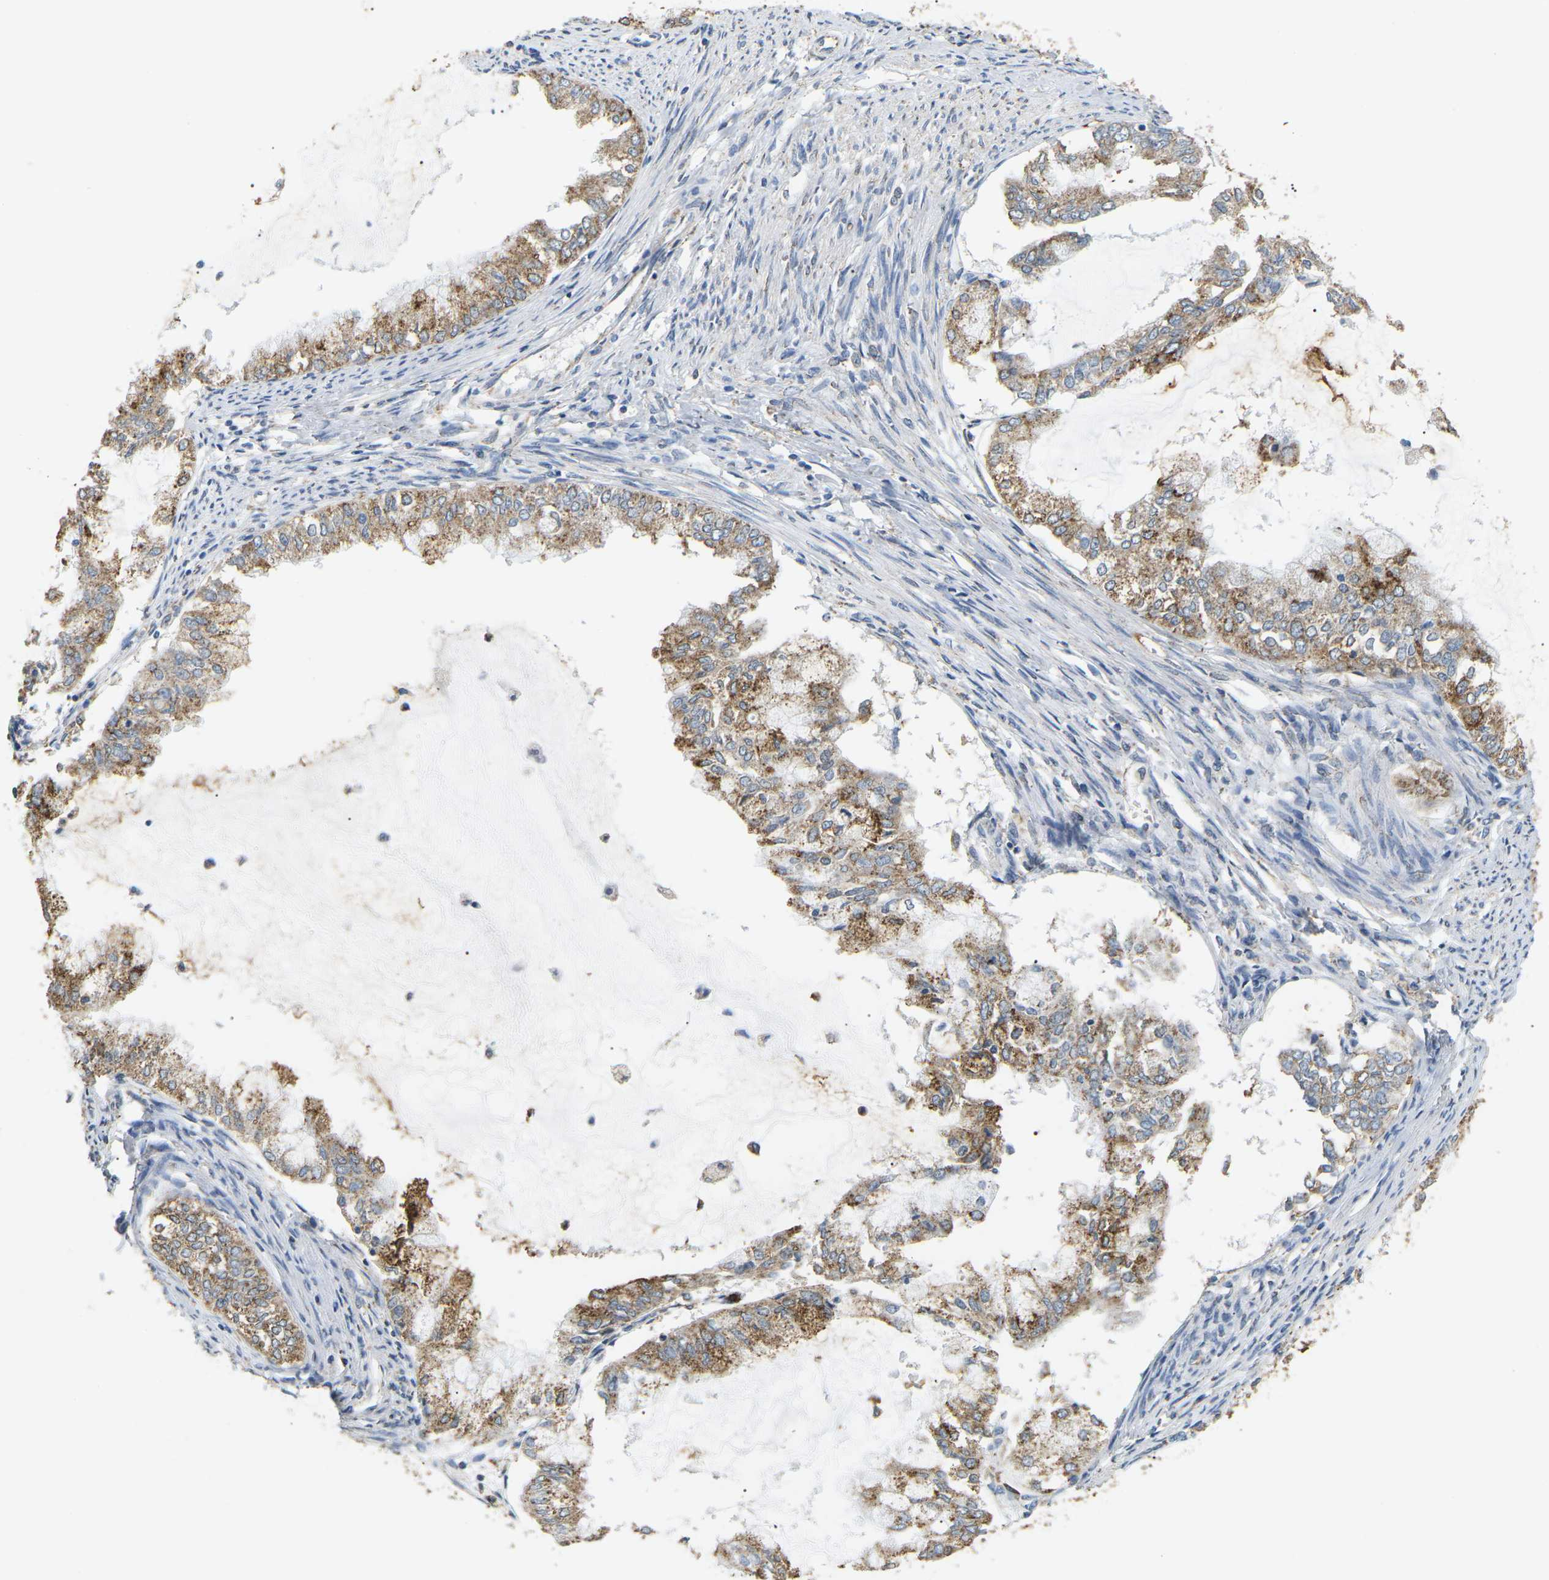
{"staining": {"intensity": "moderate", "quantity": ">75%", "location": "cytoplasmic/membranous"}, "tissue": "endometrial cancer", "cell_type": "Tumor cells", "image_type": "cancer", "snomed": [{"axis": "morphology", "description": "Adenocarcinoma, NOS"}, {"axis": "topography", "description": "Endometrium"}], "caption": "Immunohistochemical staining of endometrial cancer demonstrates medium levels of moderate cytoplasmic/membranous protein staining in about >75% of tumor cells.", "gene": "ADM", "patient": {"sex": "female", "age": 86}}